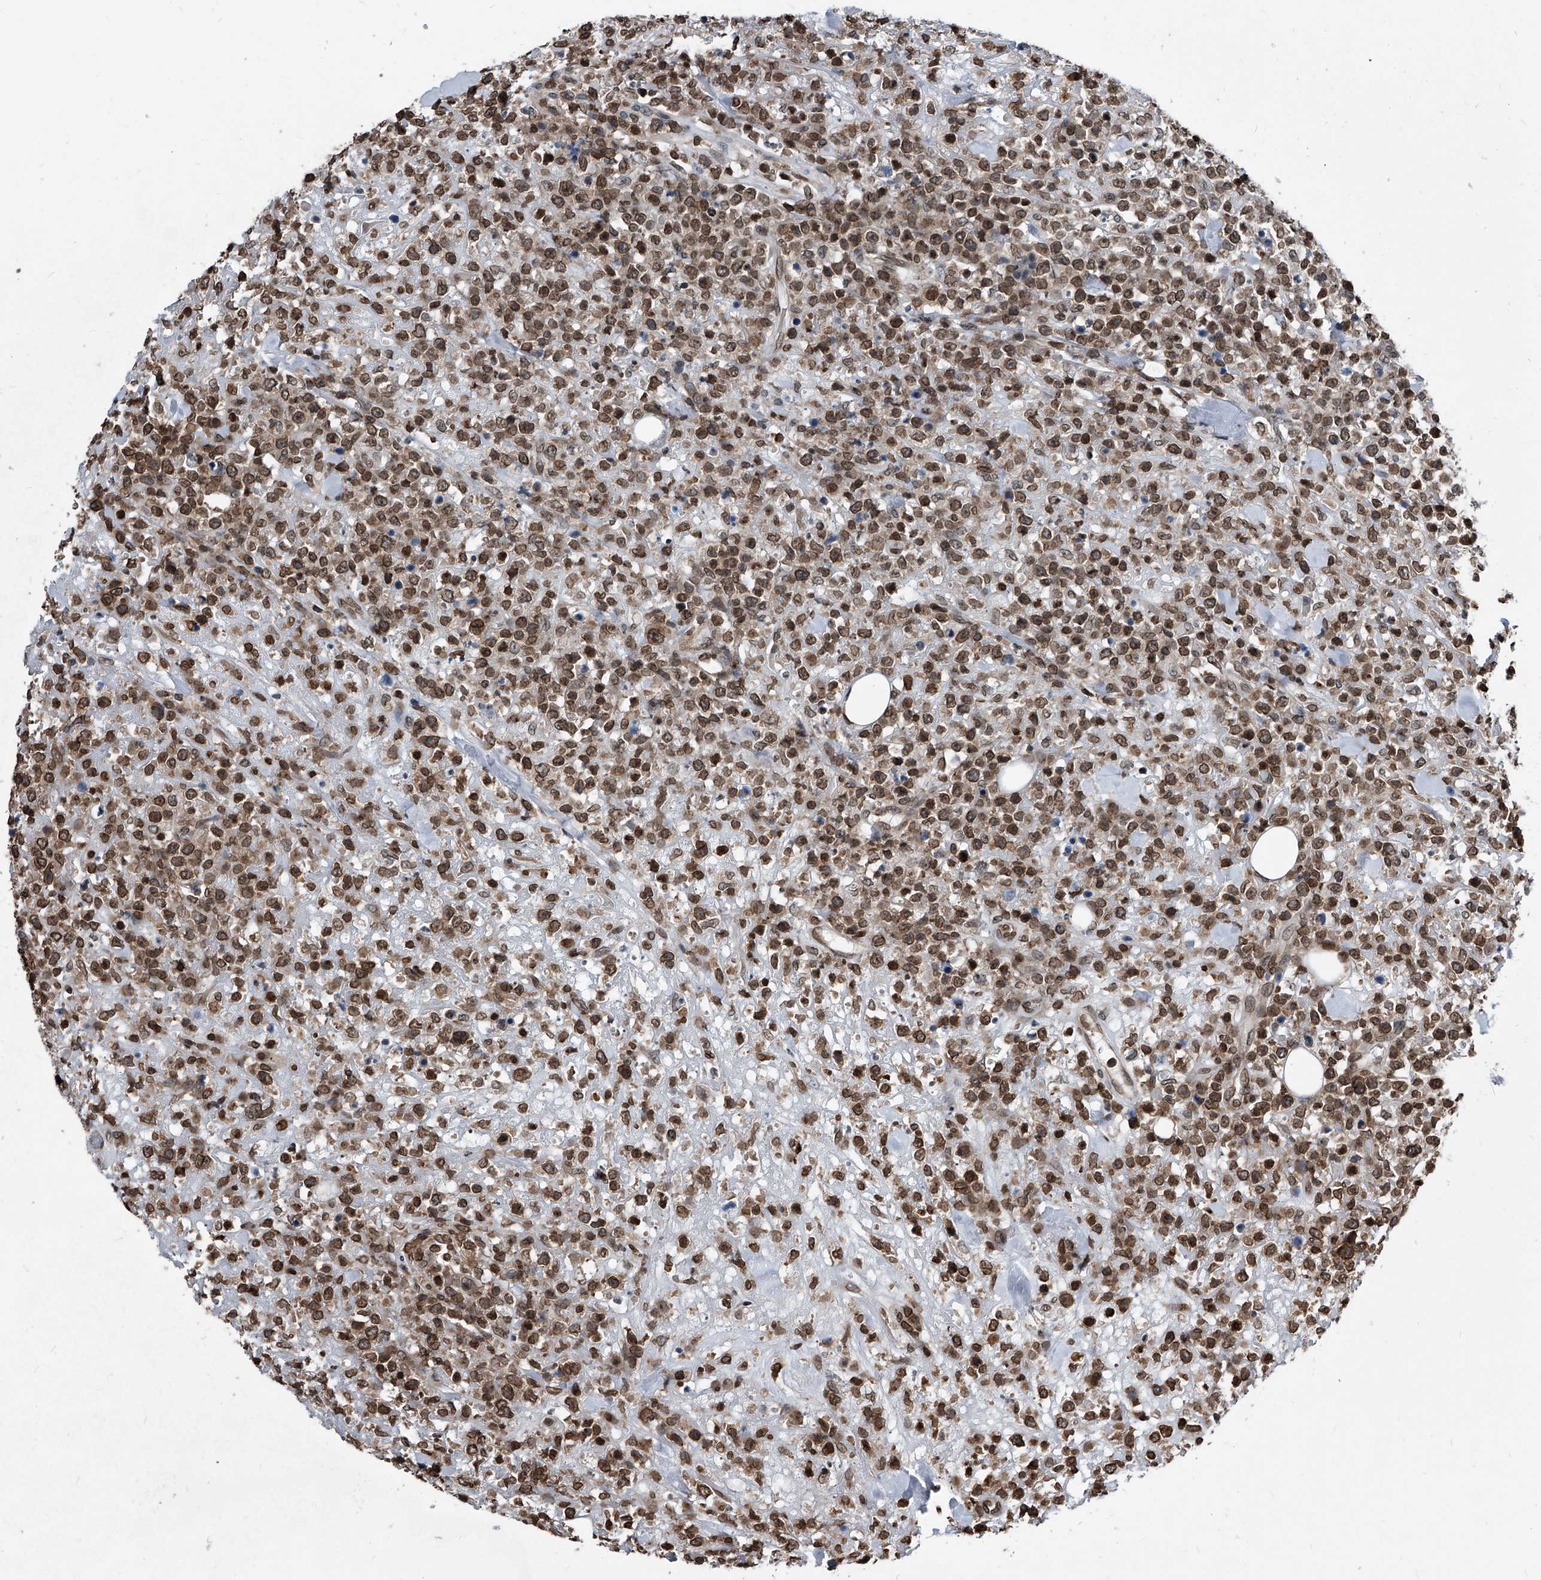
{"staining": {"intensity": "moderate", "quantity": ">75%", "location": "cytoplasmic/membranous,nuclear"}, "tissue": "lymphoma", "cell_type": "Tumor cells", "image_type": "cancer", "snomed": [{"axis": "morphology", "description": "Malignant lymphoma, non-Hodgkin's type, High grade"}, {"axis": "topography", "description": "Colon"}], "caption": "Immunohistochemical staining of human lymphoma demonstrates moderate cytoplasmic/membranous and nuclear protein staining in about >75% of tumor cells. (Stains: DAB in brown, nuclei in blue, Microscopy: brightfield microscopy at high magnification).", "gene": "PHF20", "patient": {"sex": "female", "age": 53}}